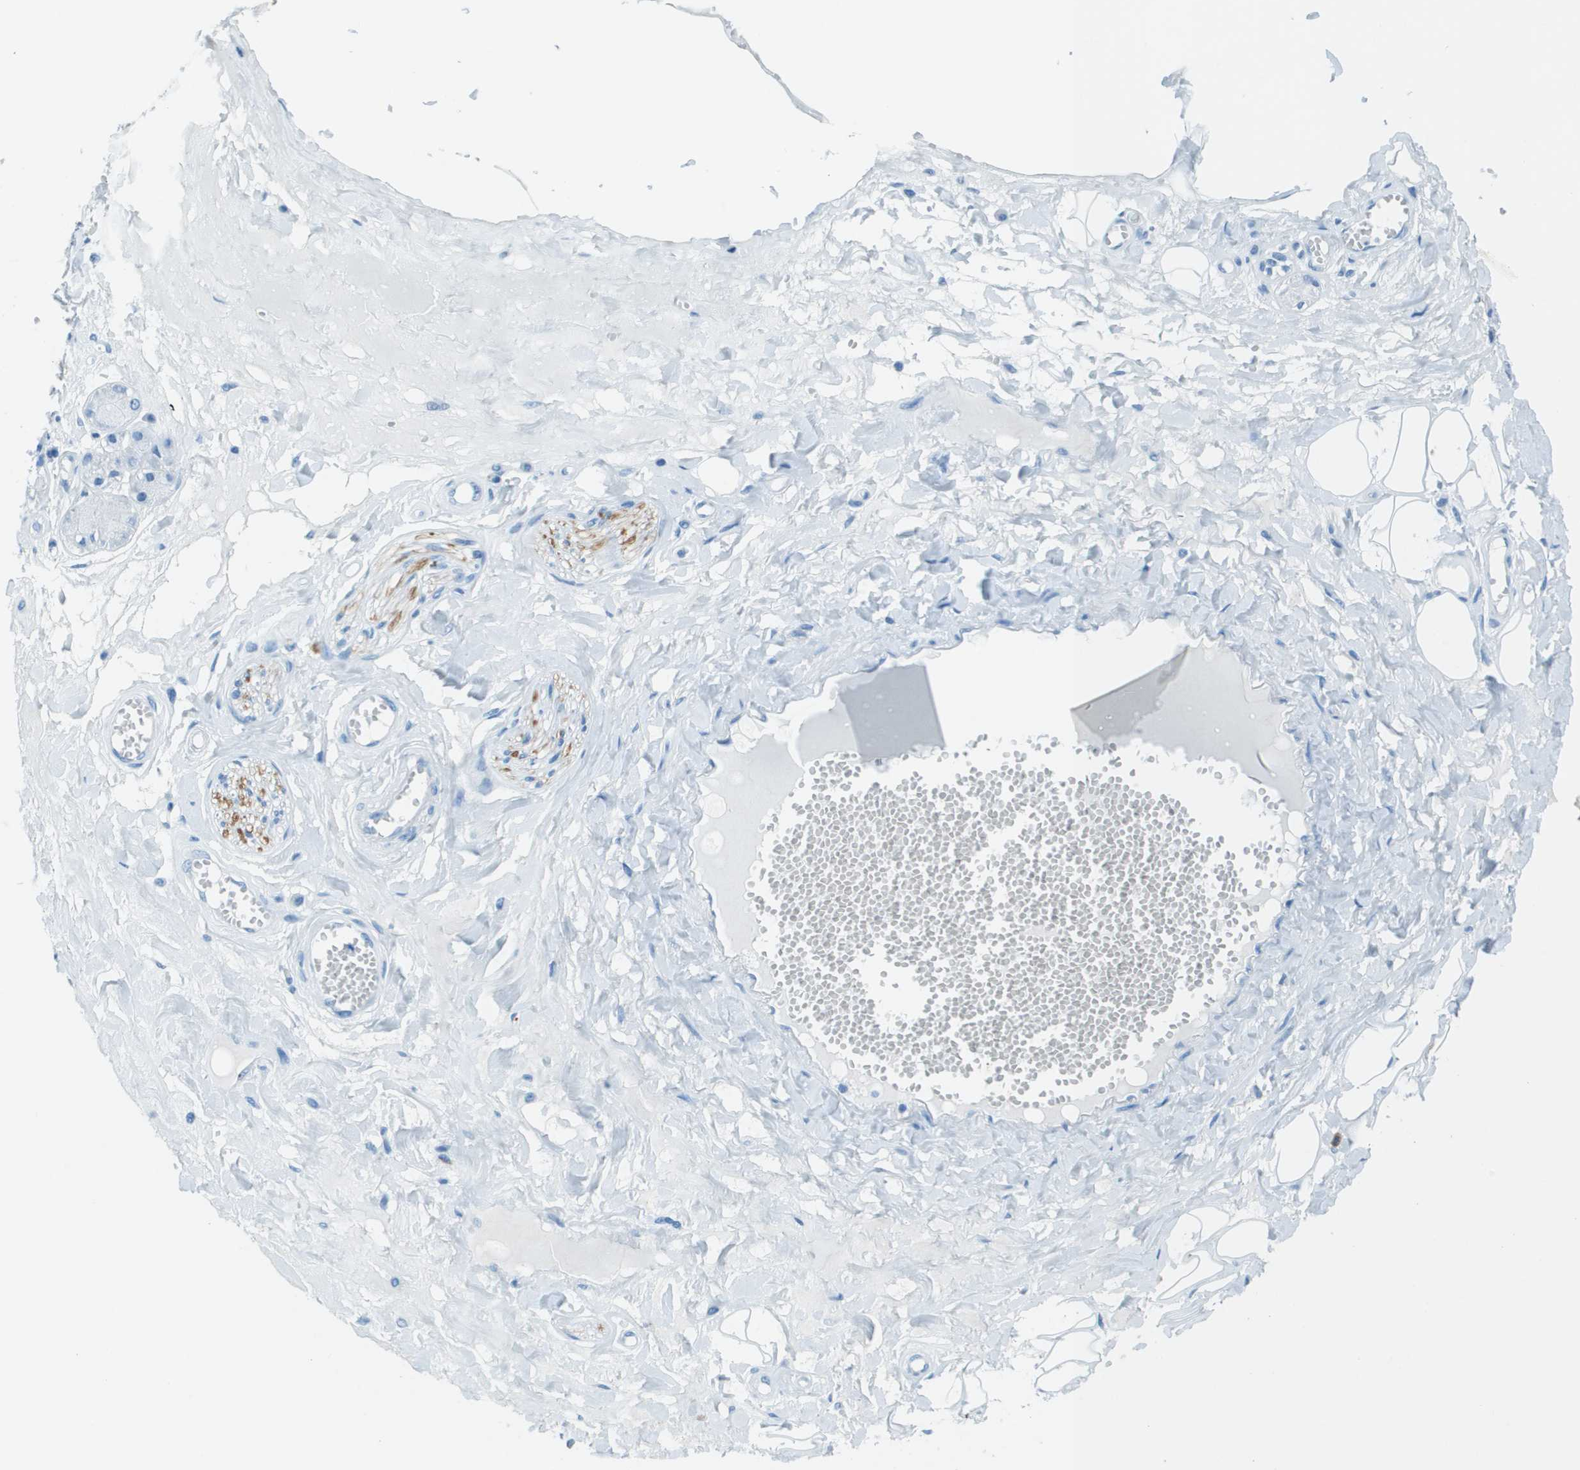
{"staining": {"intensity": "negative", "quantity": "none", "location": "none"}, "tissue": "adipose tissue", "cell_type": "Adipocytes", "image_type": "normal", "snomed": [{"axis": "morphology", "description": "Normal tissue, NOS"}, {"axis": "morphology", "description": "Inflammation, NOS"}, {"axis": "topography", "description": "Salivary gland"}, {"axis": "topography", "description": "Peripheral nerve tissue"}], "caption": "Photomicrograph shows no protein expression in adipocytes of unremarkable adipose tissue. (DAB IHC, high magnification).", "gene": "SLC16A10", "patient": {"sex": "female", "age": 75}}